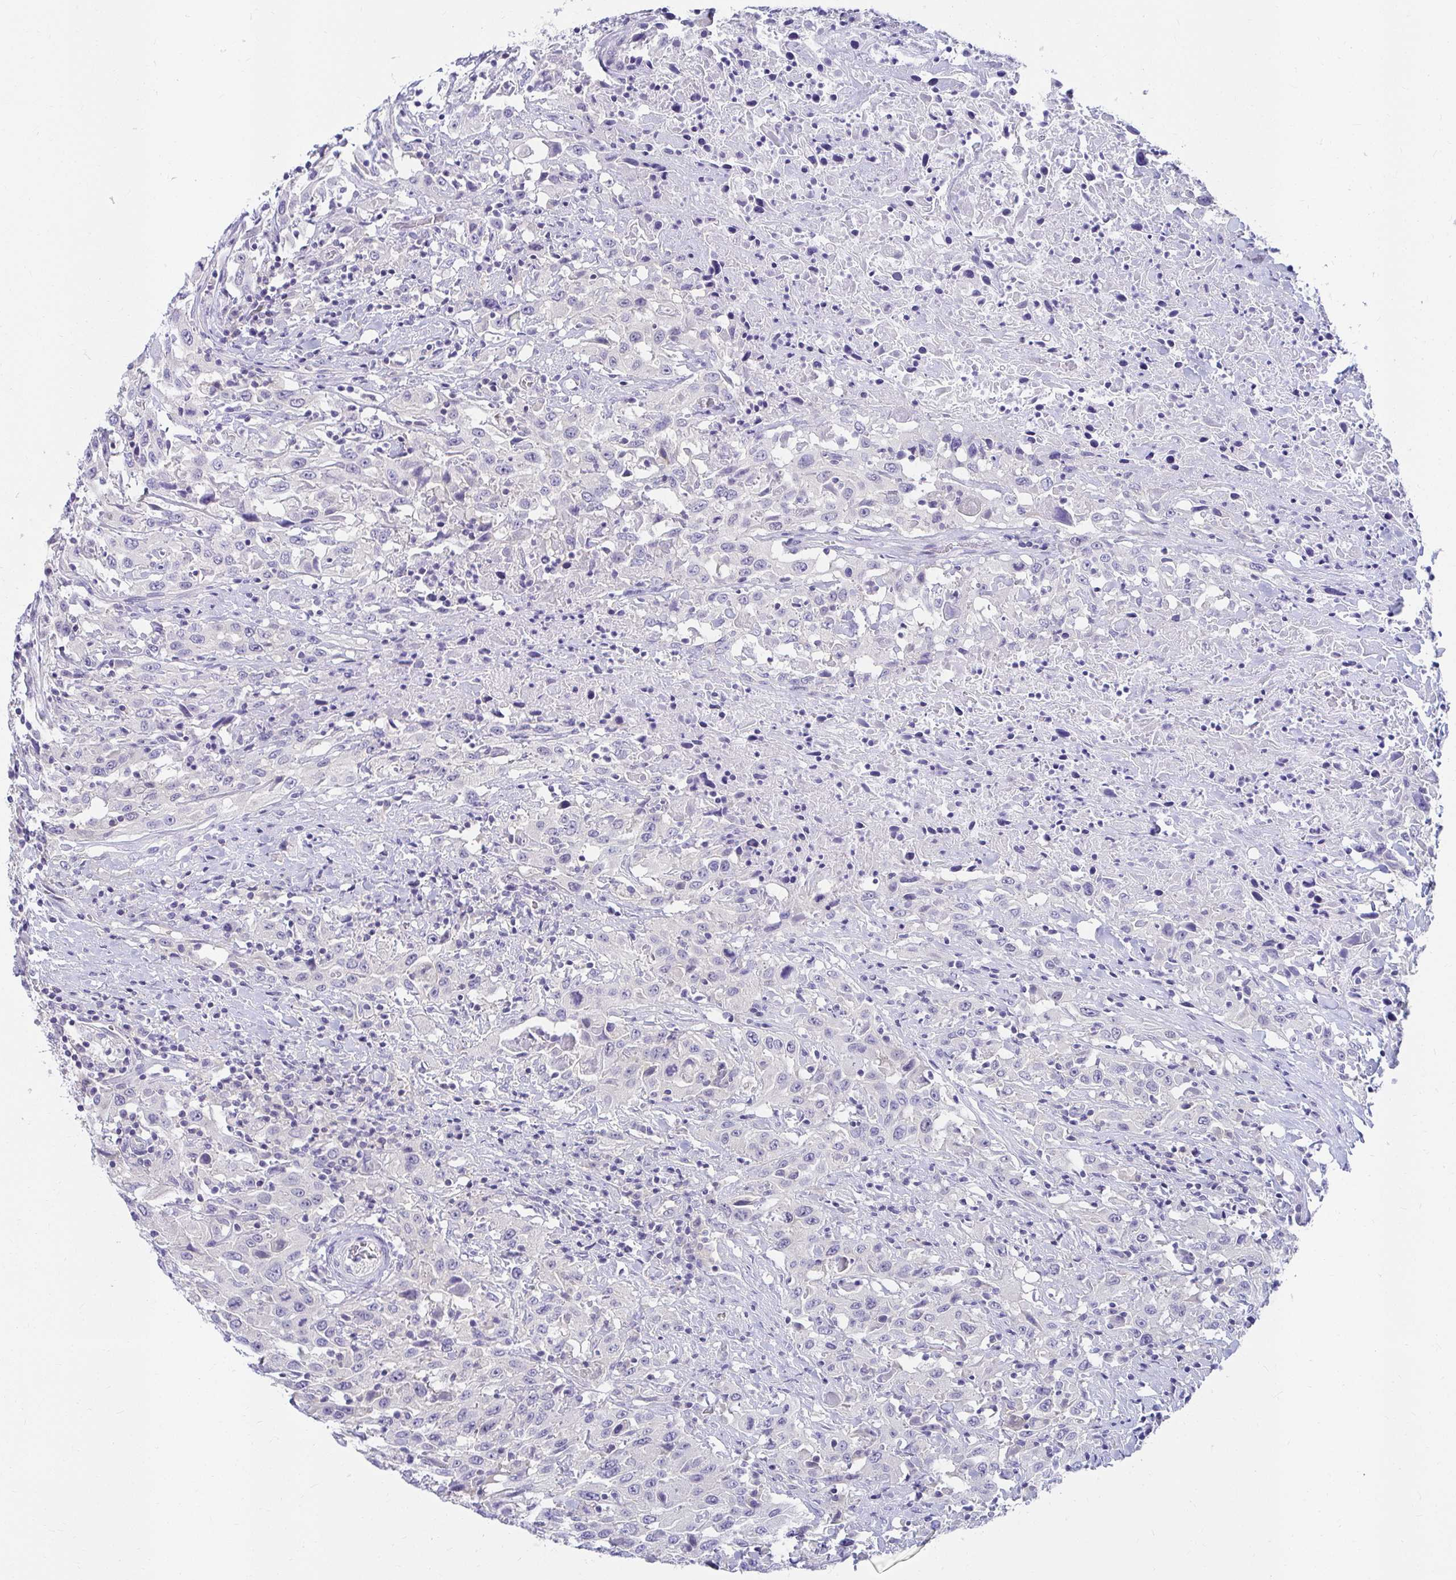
{"staining": {"intensity": "negative", "quantity": "none", "location": "none"}, "tissue": "urothelial cancer", "cell_type": "Tumor cells", "image_type": "cancer", "snomed": [{"axis": "morphology", "description": "Urothelial carcinoma, High grade"}, {"axis": "topography", "description": "Urinary bladder"}], "caption": "Micrograph shows no protein positivity in tumor cells of urothelial cancer tissue.", "gene": "C19orf81", "patient": {"sex": "male", "age": 61}}